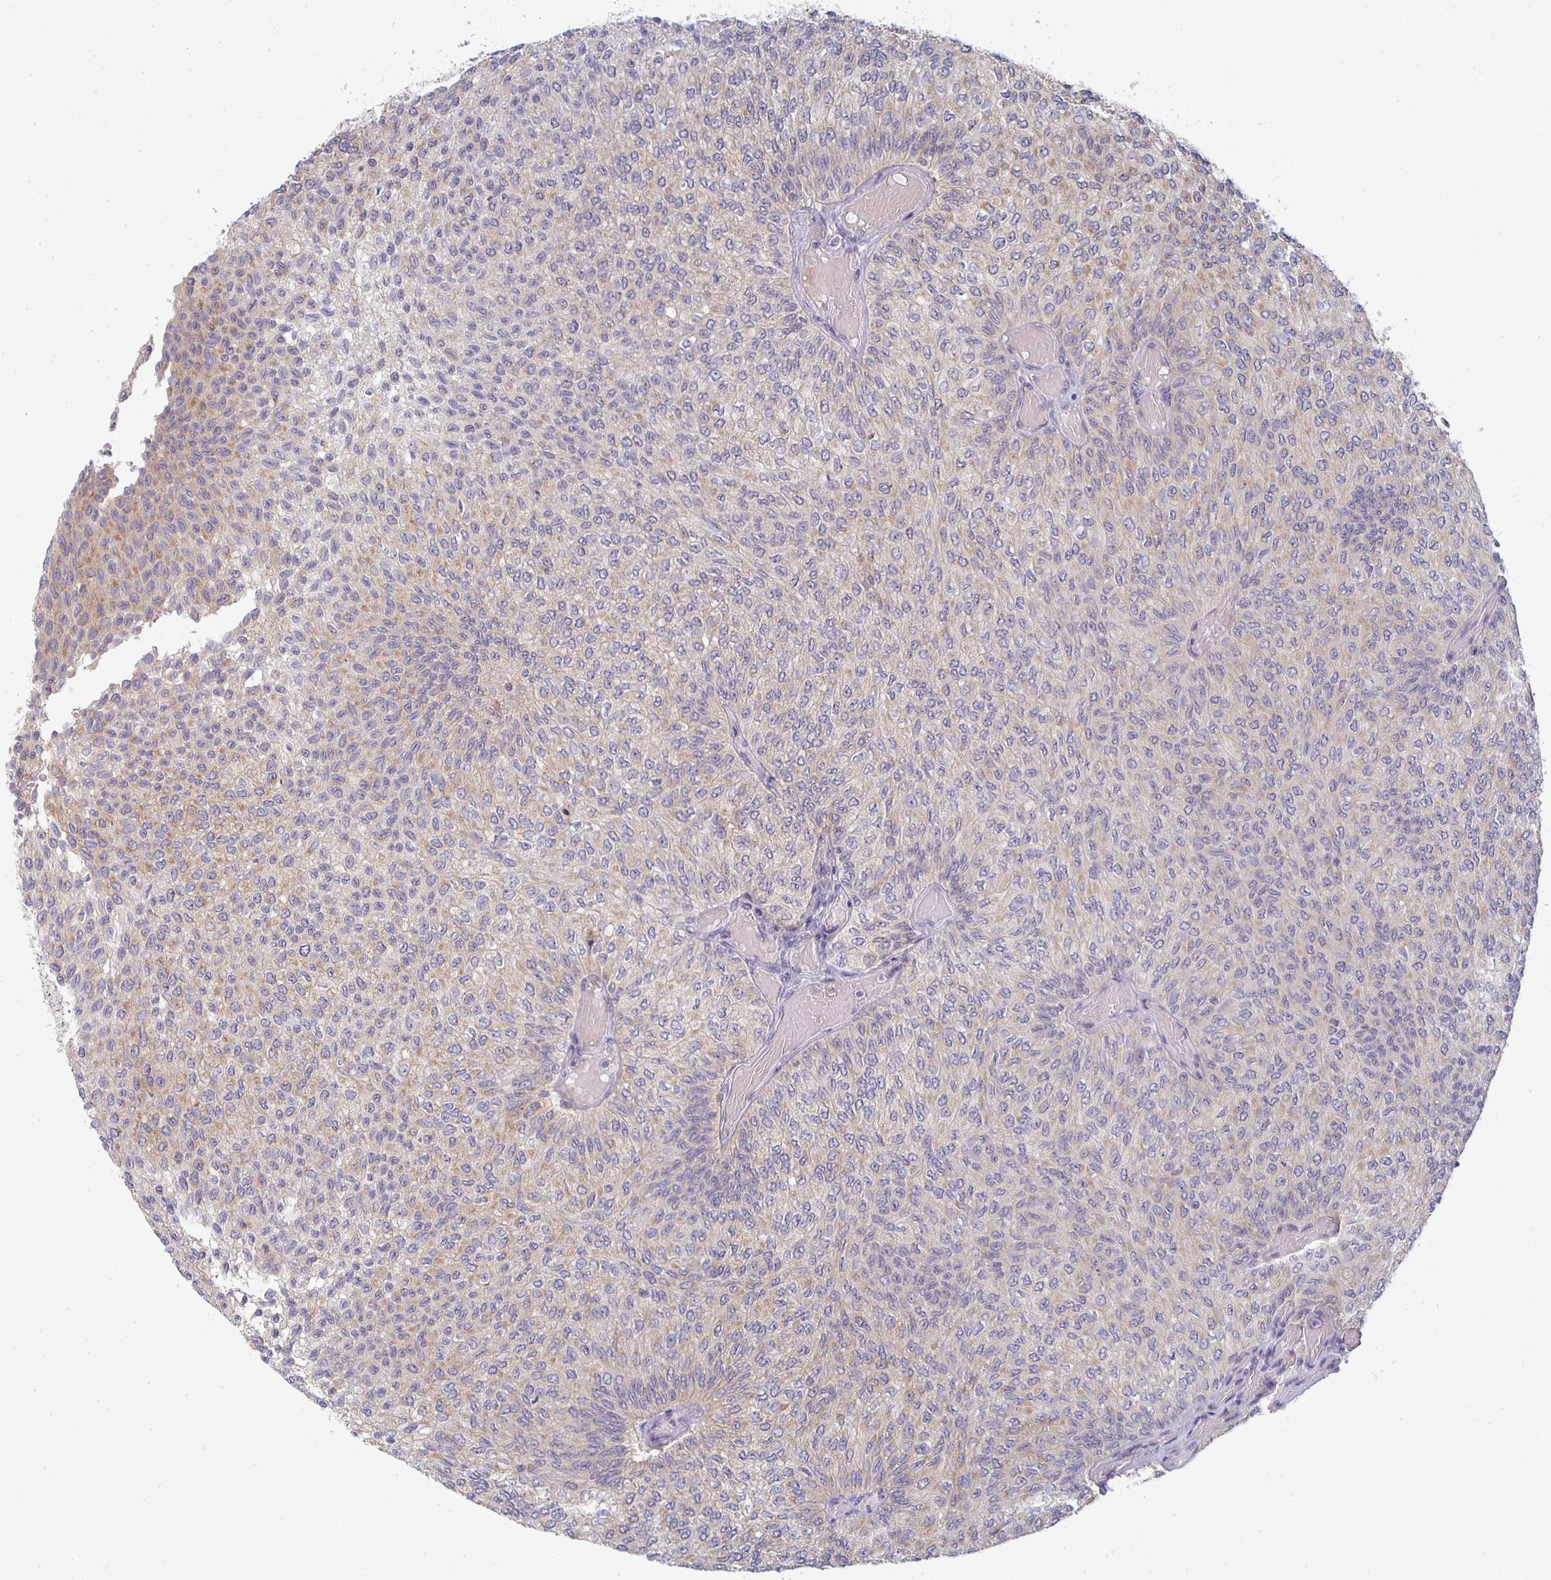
{"staining": {"intensity": "moderate", "quantity": "25%-75%", "location": "cytoplasmic/membranous"}, "tissue": "urothelial cancer", "cell_type": "Tumor cells", "image_type": "cancer", "snomed": [{"axis": "morphology", "description": "Urothelial carcinoma, Low grade"}, {"axis": "topography", "description": "Urinary bladder"}], "caption": "Urothelial carcinoma (low-grade) was stained to show a protein in brown. There is medium levels of moderate cytoplasmic/membranous staining in approximately 25%-75% of tumor cells.", "gene": "CTHRC1", "patient": {"sex": "male", "age": 78}}